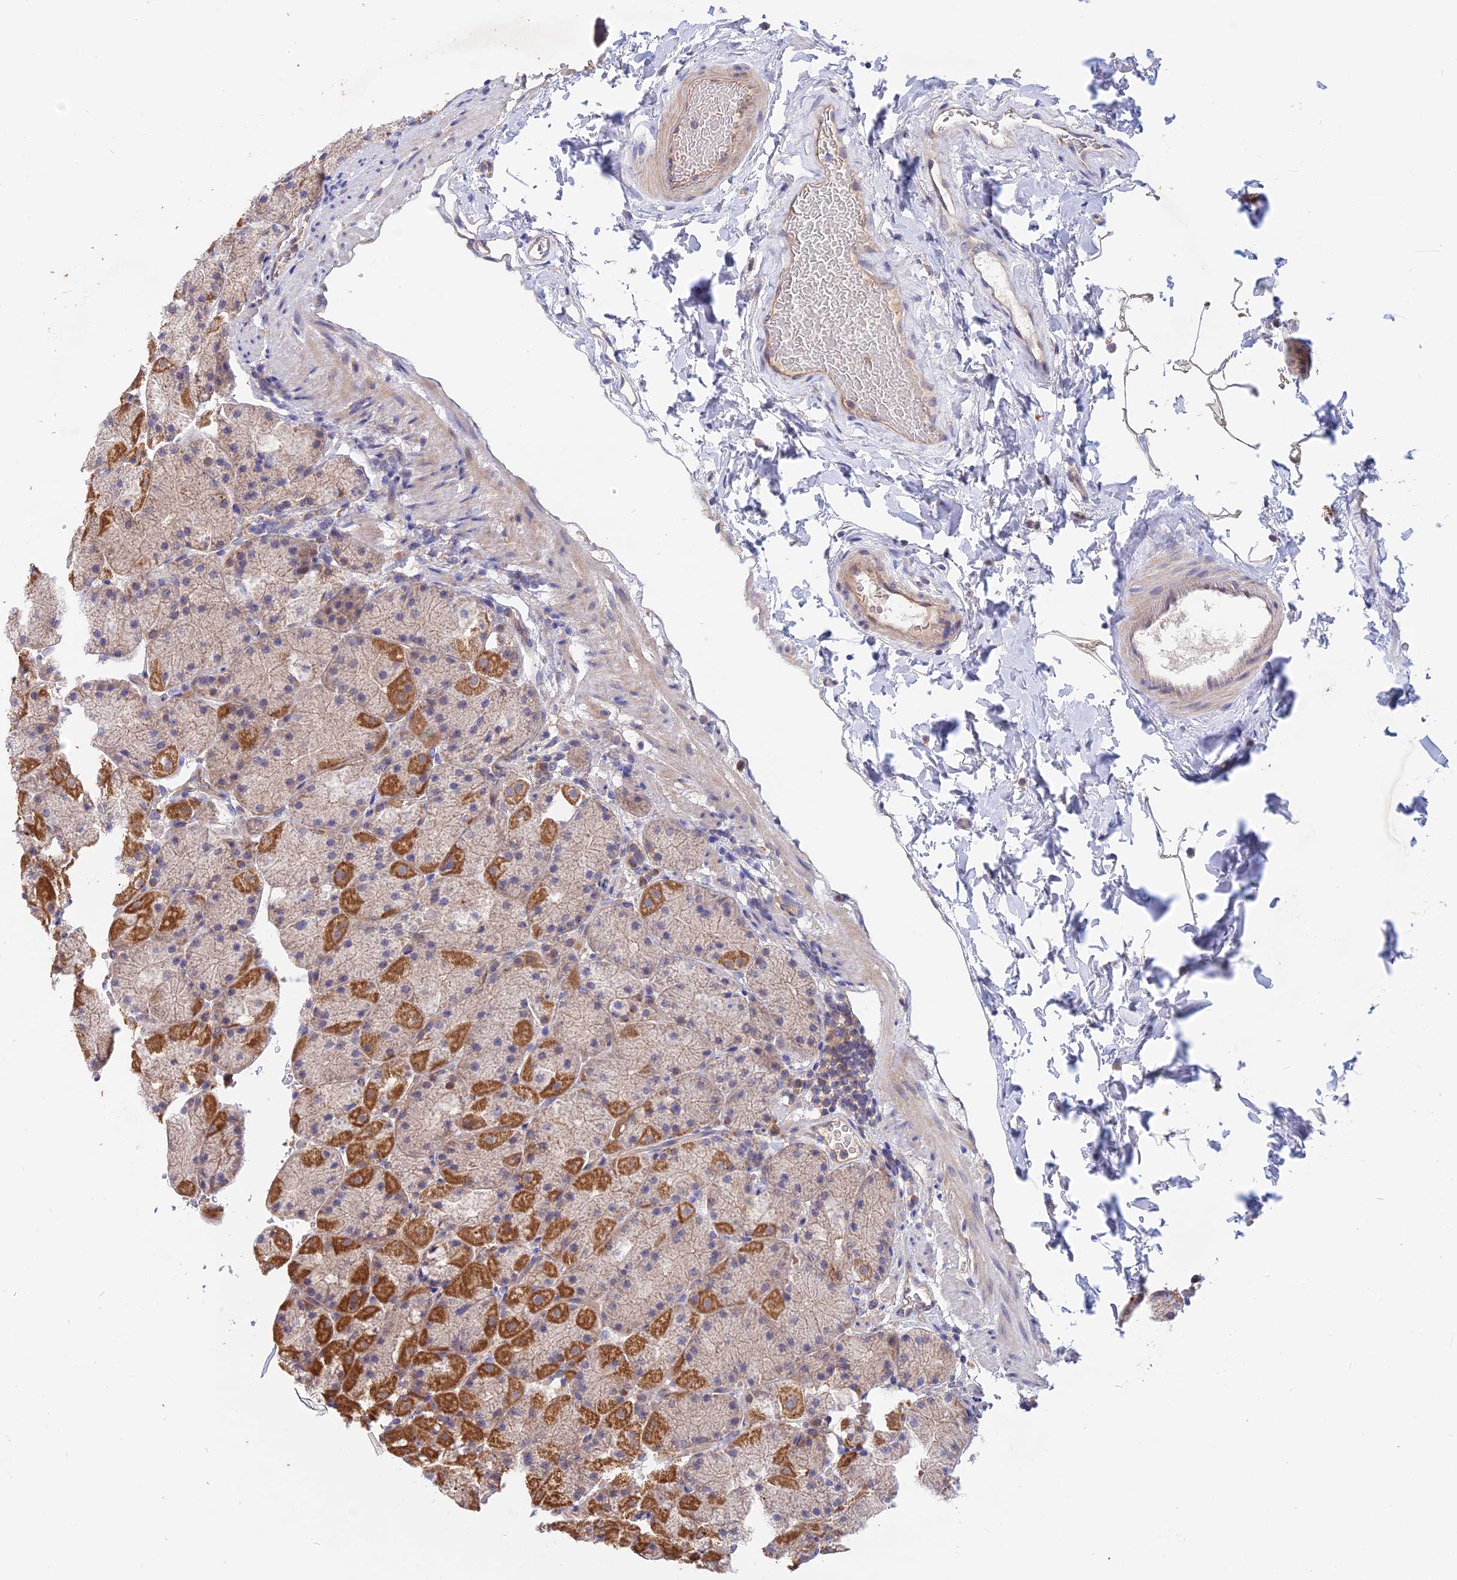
{"staining": {"intensity": "moderate", "quantity": "25%-75%", "location": "cytoplasmic/membranous"}, "tissue": "stomach", "cell_type": "Glandular cells", "image_type": "normal", "snomed": [{"axis": "morphology", "description": "Normal tissue, NOS"}, {"axis": "topography", "description": "Stomach, upper"}, {"axis": "topography", "description": "Stomach, lower"}], "caption": "This image exhibits IHC staining of benign stomach, with medium moderate cytoplasmic/membranous positivity in about 25%-75% of glandular cells.", "gene": "HYCC1", "patient": {"sex": "male", "age": 67}}